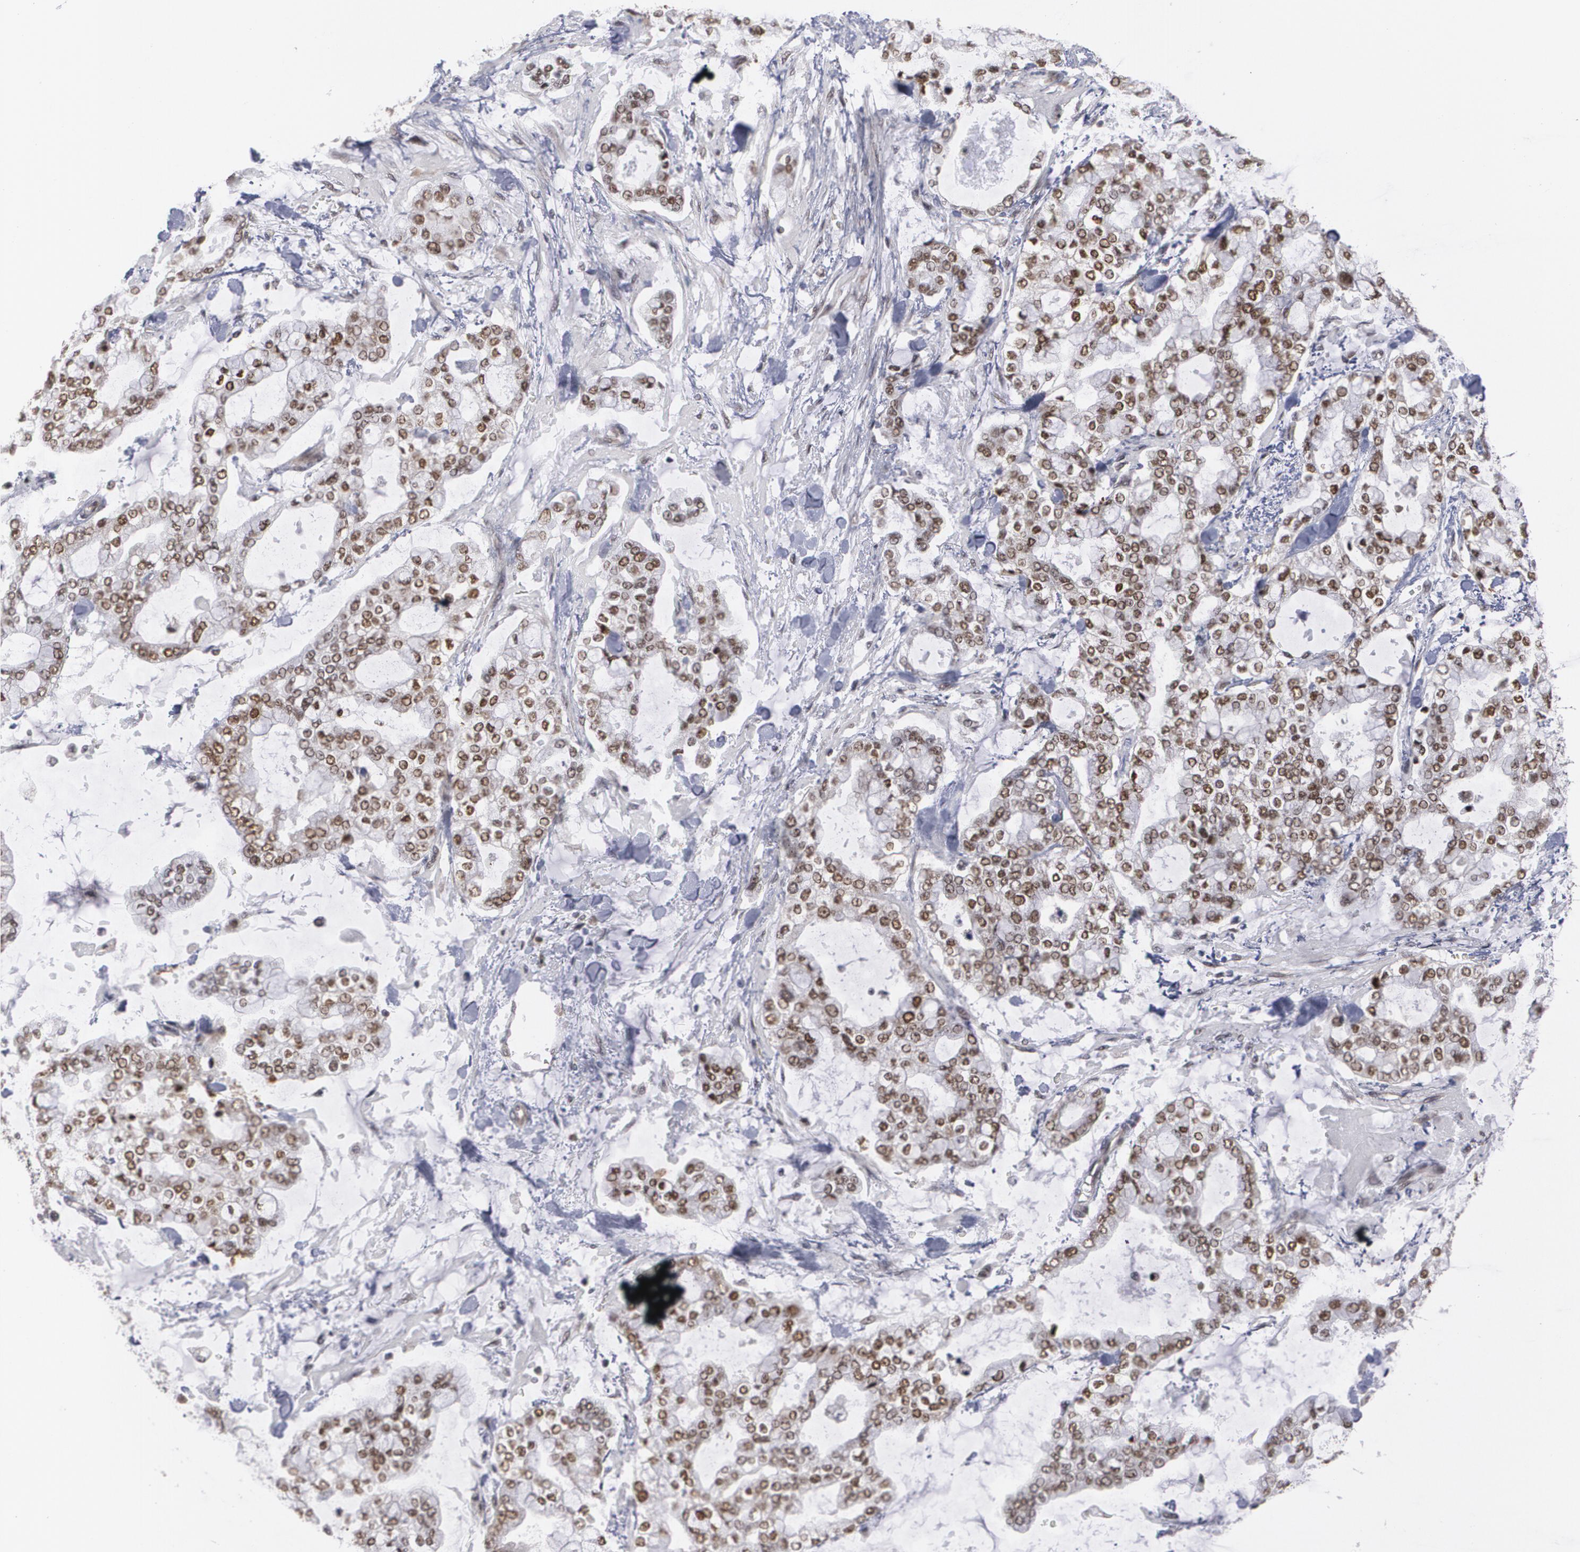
{"staining": {"intensity": "moderate", "quantity": ">75%", "location": "nuclear"}, "tissue": "stomach cancer", "cell_type": "Tumor cells", "image_type": "cancer", "snomed": [{"axis": "morphology", "description": "Normal tissue, NOS"}, {"axis": "morphology", "description": "Adenocarcinoma, NOS"}, {"axis": "topography", "description": "Stomach, upper"}, {"axis": "topography", "description": "Stomach"}], "caption": "The image reveals immunohistochemical staining of stomach cancer. There is moderate nuclear staining is present in approximately >75% of tumor cells.", "gene": "INTS6", "patient": {"sex": "male", "age": 76}}